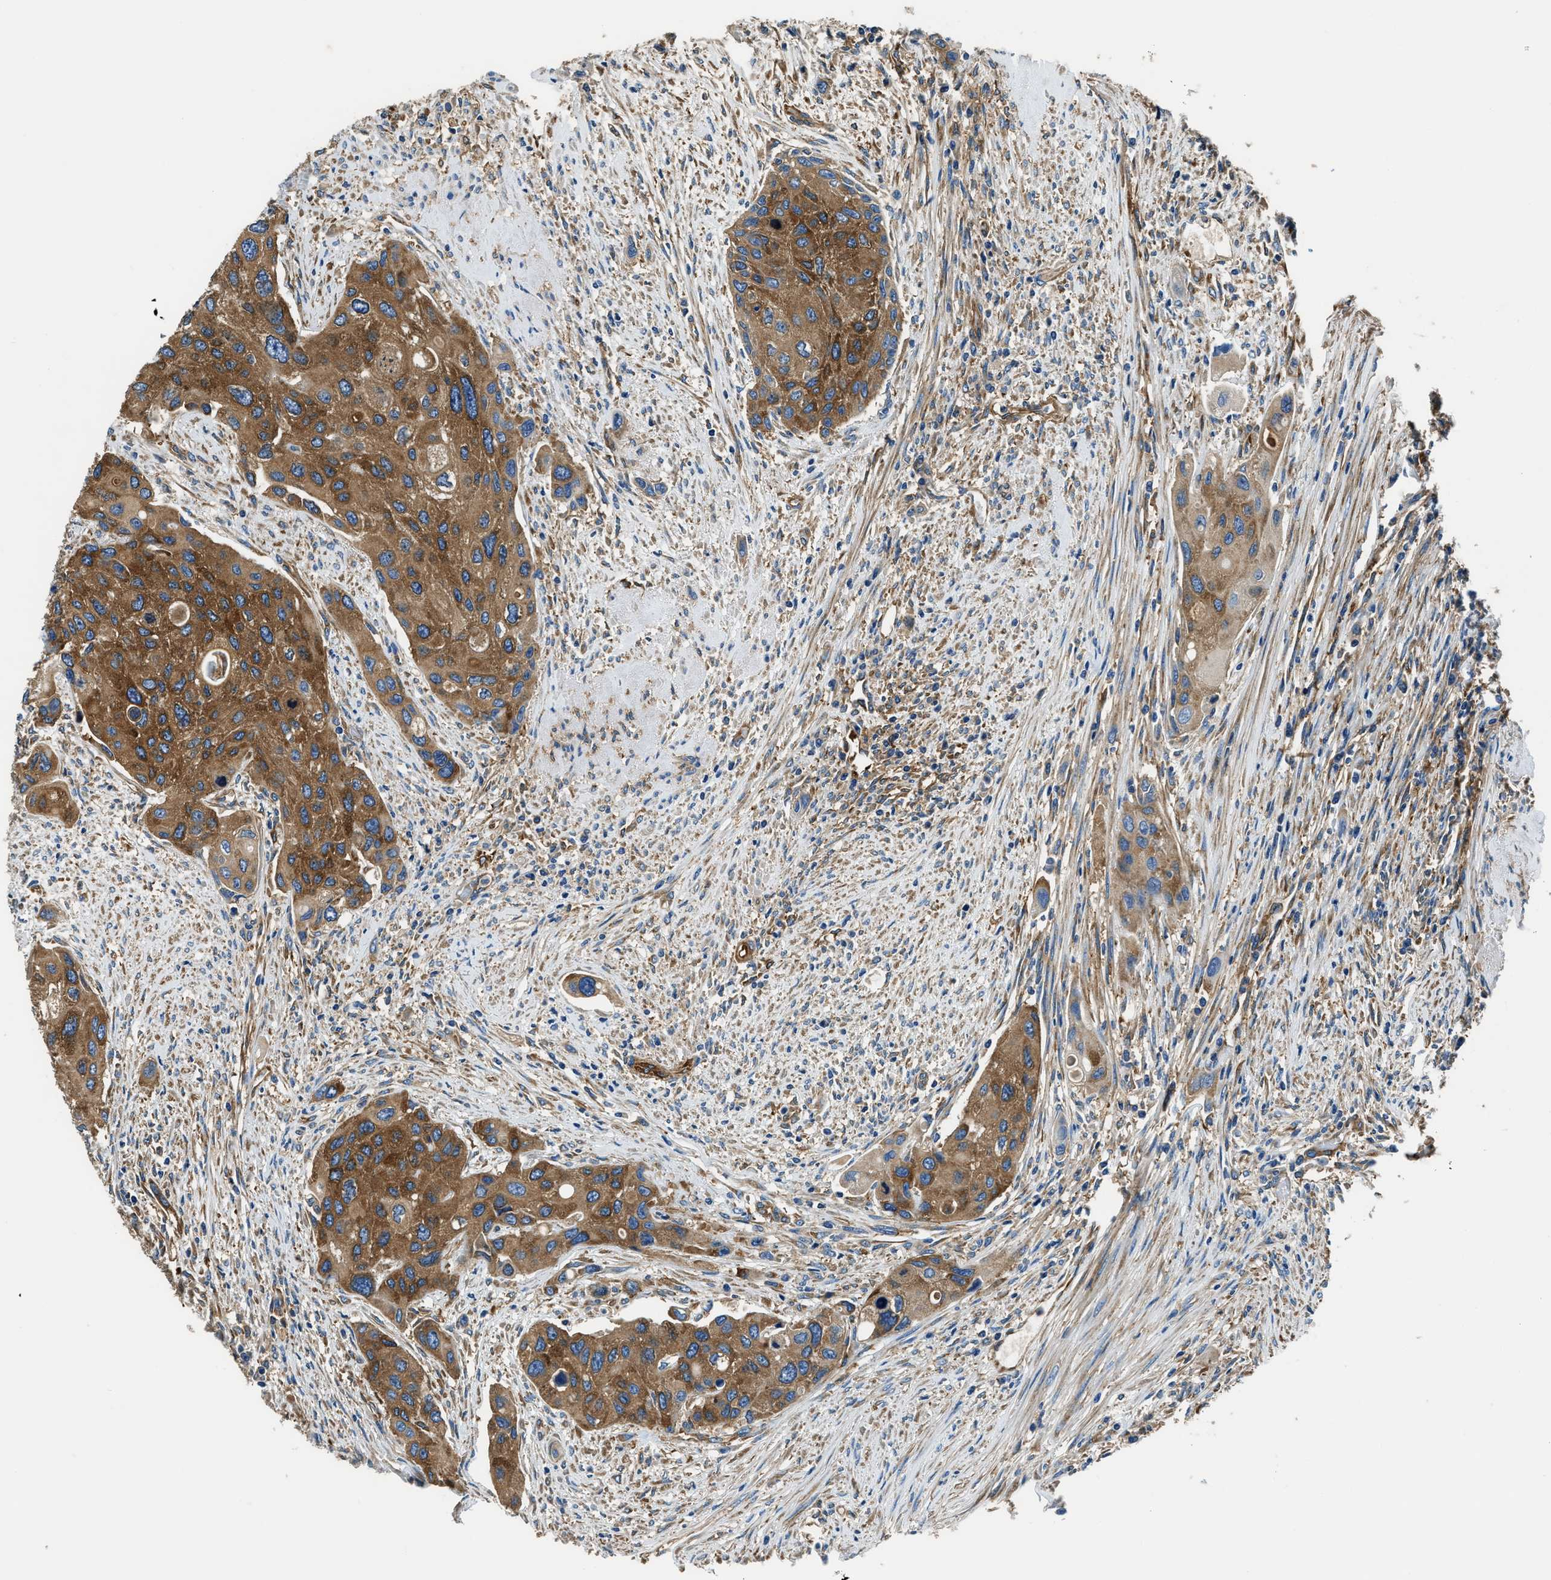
{"staining": {"intensity": "strong", "quantity": ">75%", "location": "cytoplasmic/membranous"}, "tissue": "urothelial cancer", "cell_type": "Tumor cells", "image_type": "cancer", "snomed": [{"axis": "morphology", "description": "Urothelial carcinoma, High grade"}, {"axis": "topography", "description": "Urinary bladder"}], "caption": "This histopathology image displays immunohistochemistry staining of urothelial cancer, with high strong cytoplasmic/membranous staining in about >75% of tumor cells.", "gene": "EEA1", "patient": {"sex": "female", "age": 56}}